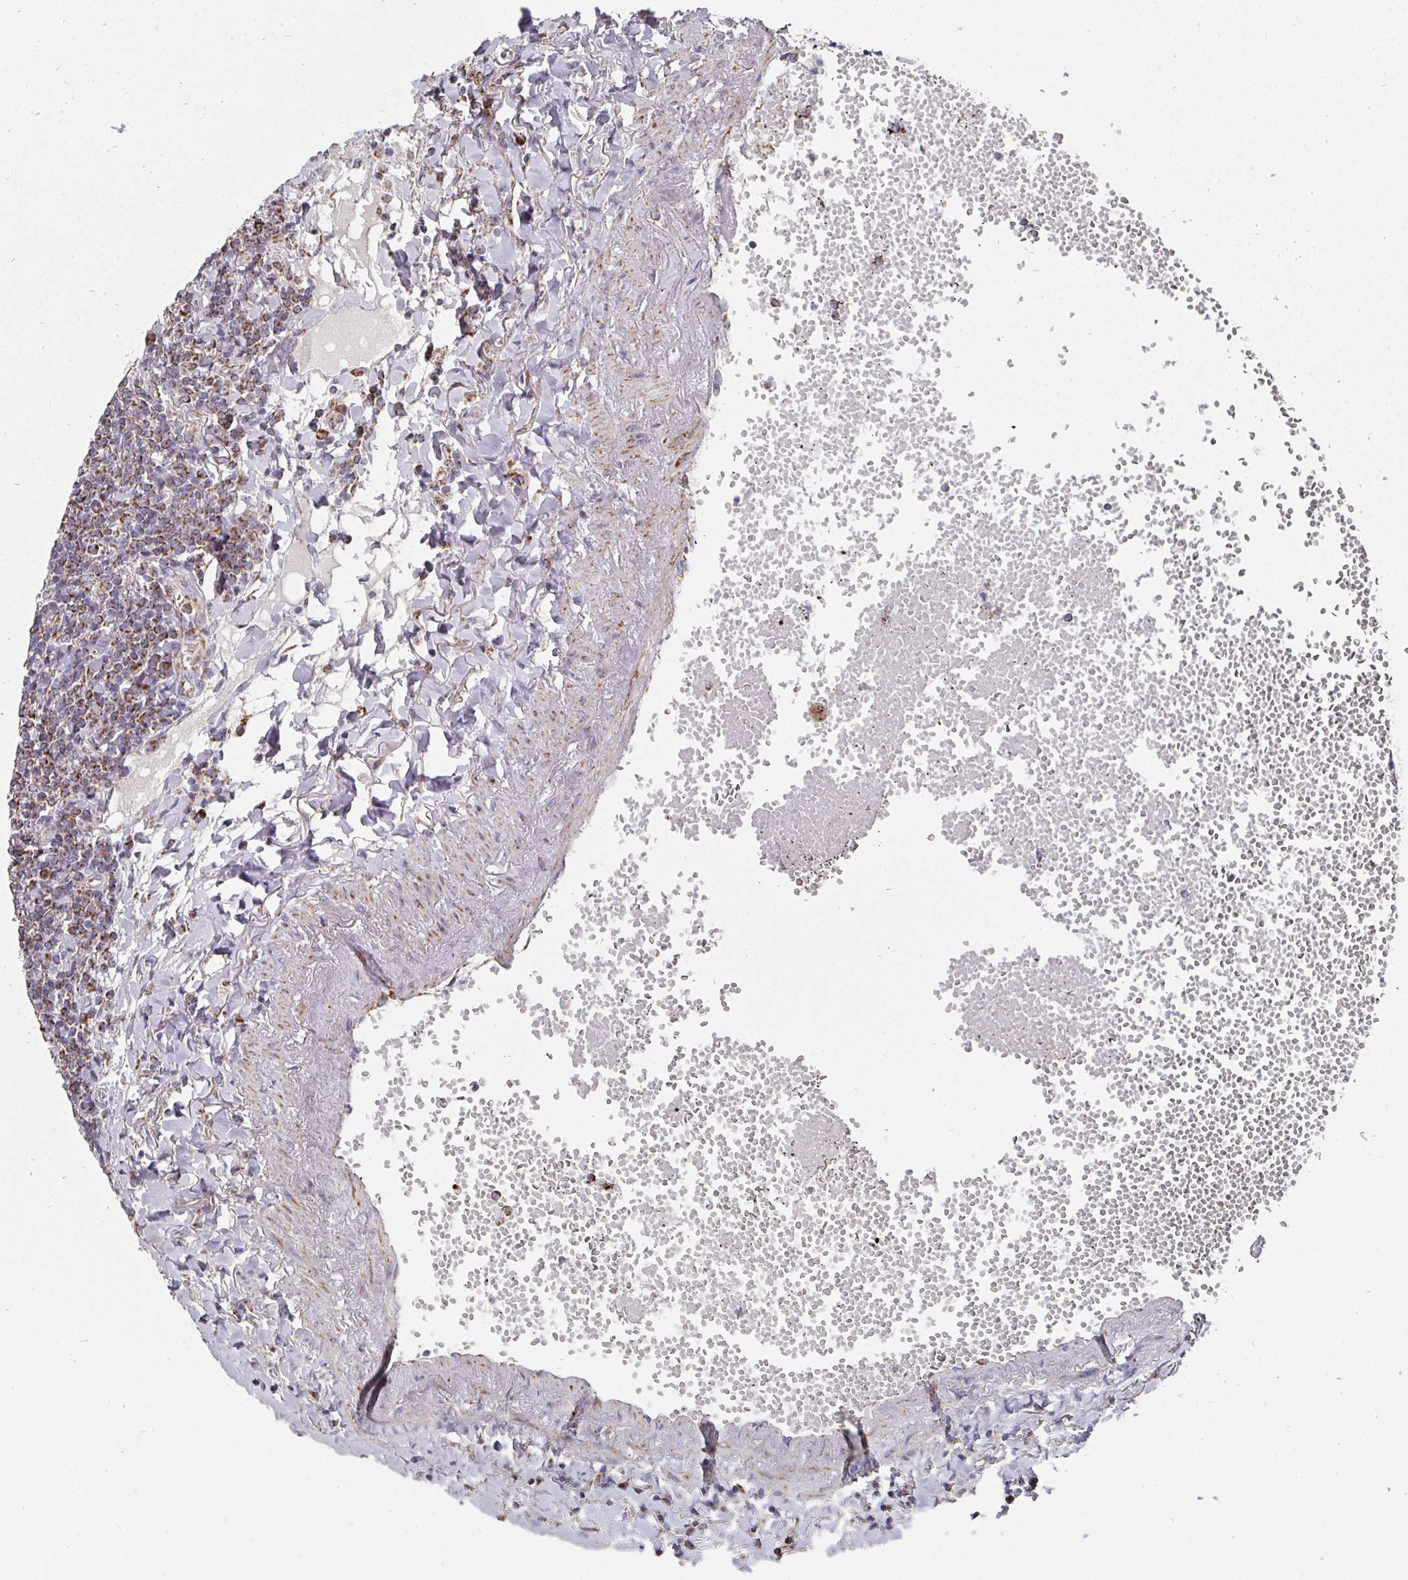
{"staining": {"intensity": "strong", "quantity": "25%-75%", "location": "cytoplasmic/membranous"}, "tissue": "lymphoma", "cell_type": "Tumor cells", "image_type": "cancer", "snomed": [{"axis": "morphology", "description": "Malignant lymphoma, non-Hodgkin's type, Low grade"}, {"axis": "topography", "description": "Lung"}], "caption": "IHC histopathology image of neoplastic tissue: human lymphoma stained using IHC displays high levels of strong protein expression localized specifically in the cytoplasmic/membranous of tumor cells, appearing as a cytoplasmic/membranous brown color.", "gene": "UQCRFS1", "patient": {"sex": "female", "age": 71}}